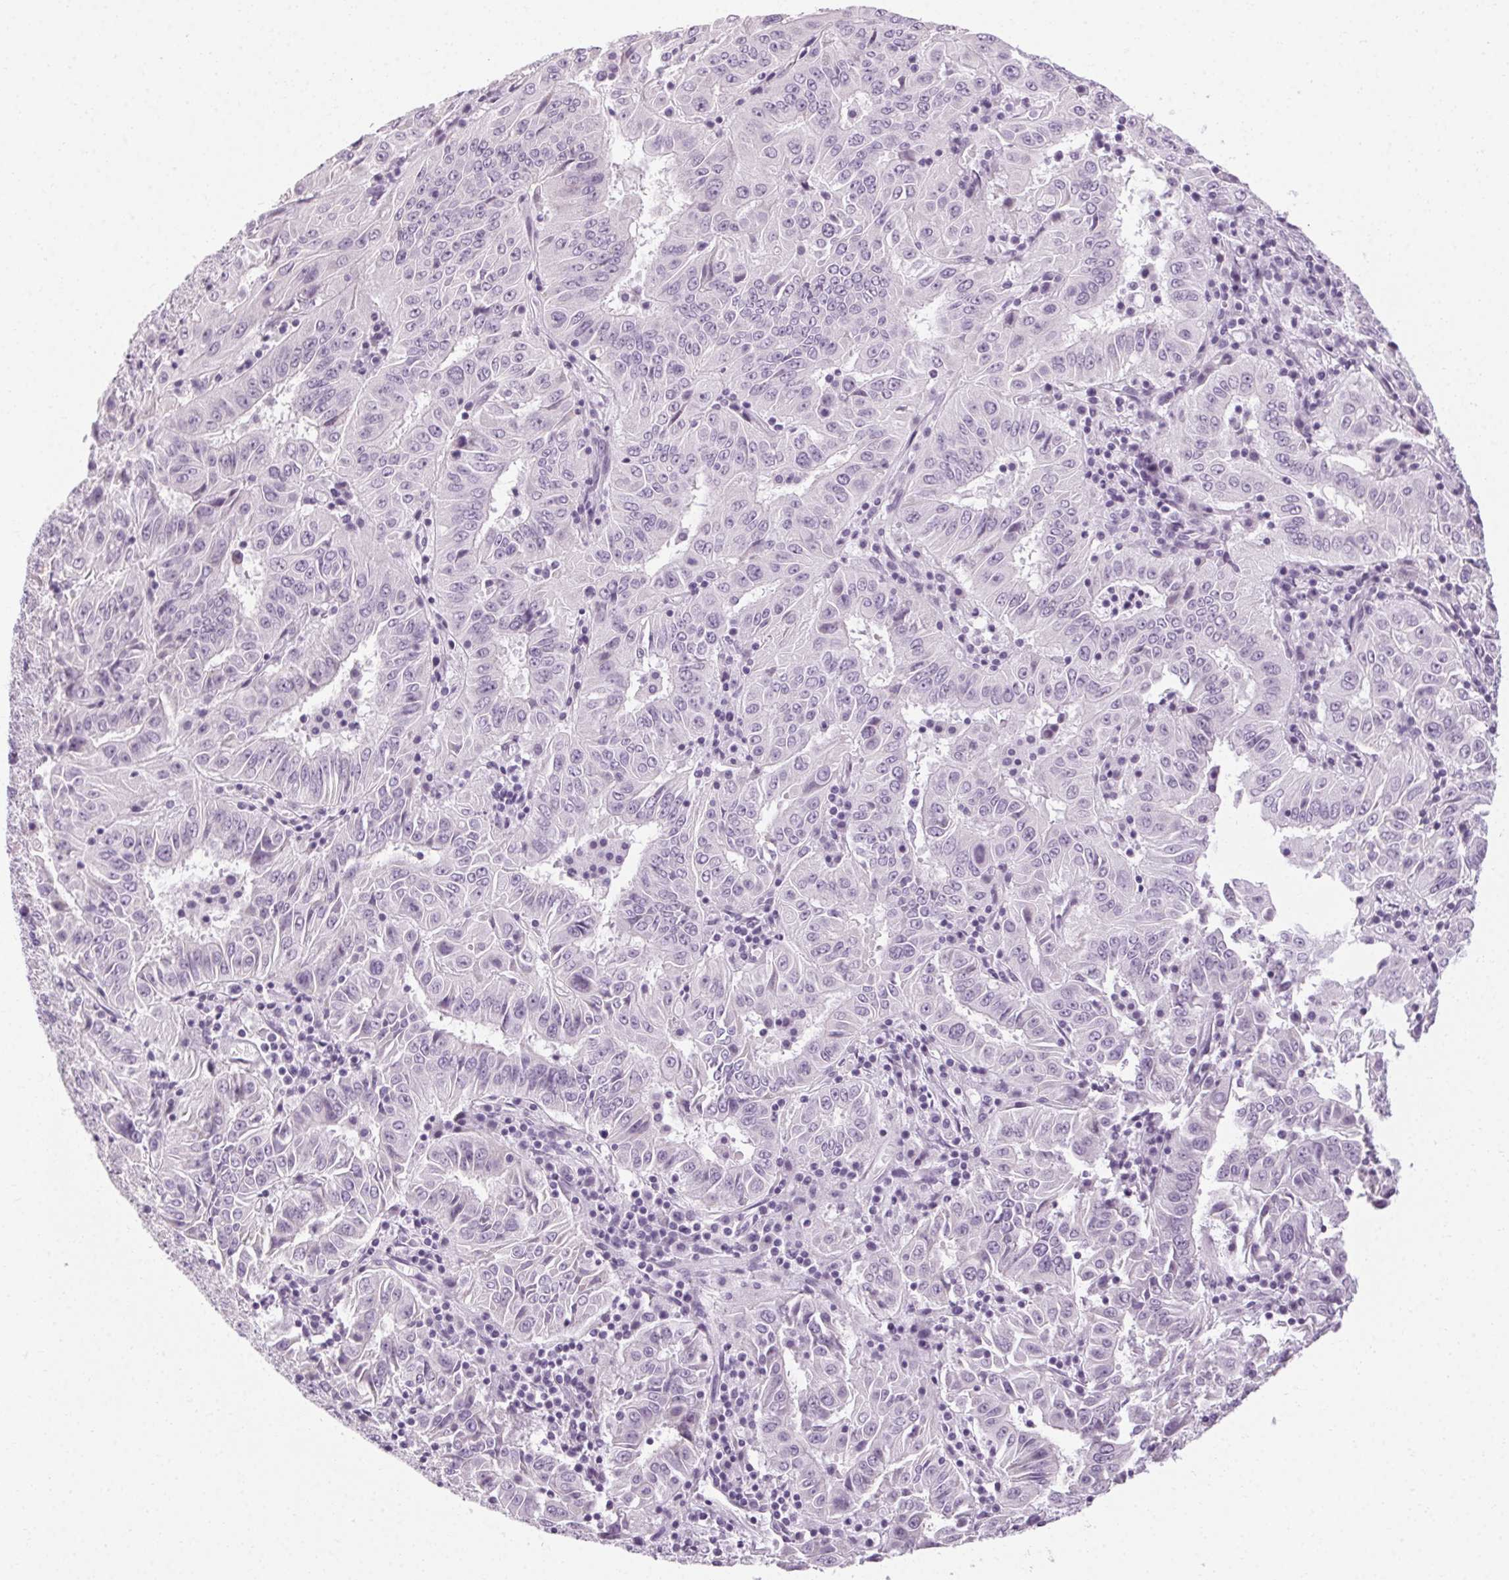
{"staining": {"intensity": "negative", "quantity": "none", "location": "none"}, "tissue": "pancreatic cancer", "cell_type": "Tumor cells", "image_type": "cancer", "snomed": [{"axis": "morphology", "description": "Adenocarcinoma, NOS"}, {"axis": "topography", "description": "Pancreas"}], "caption": "An image of human pancreatic cancer (adenocarcinoma) is negative for staining in tumor cells.", "gene": "POMC", "patient": {"sex": "male", "age": 63}}